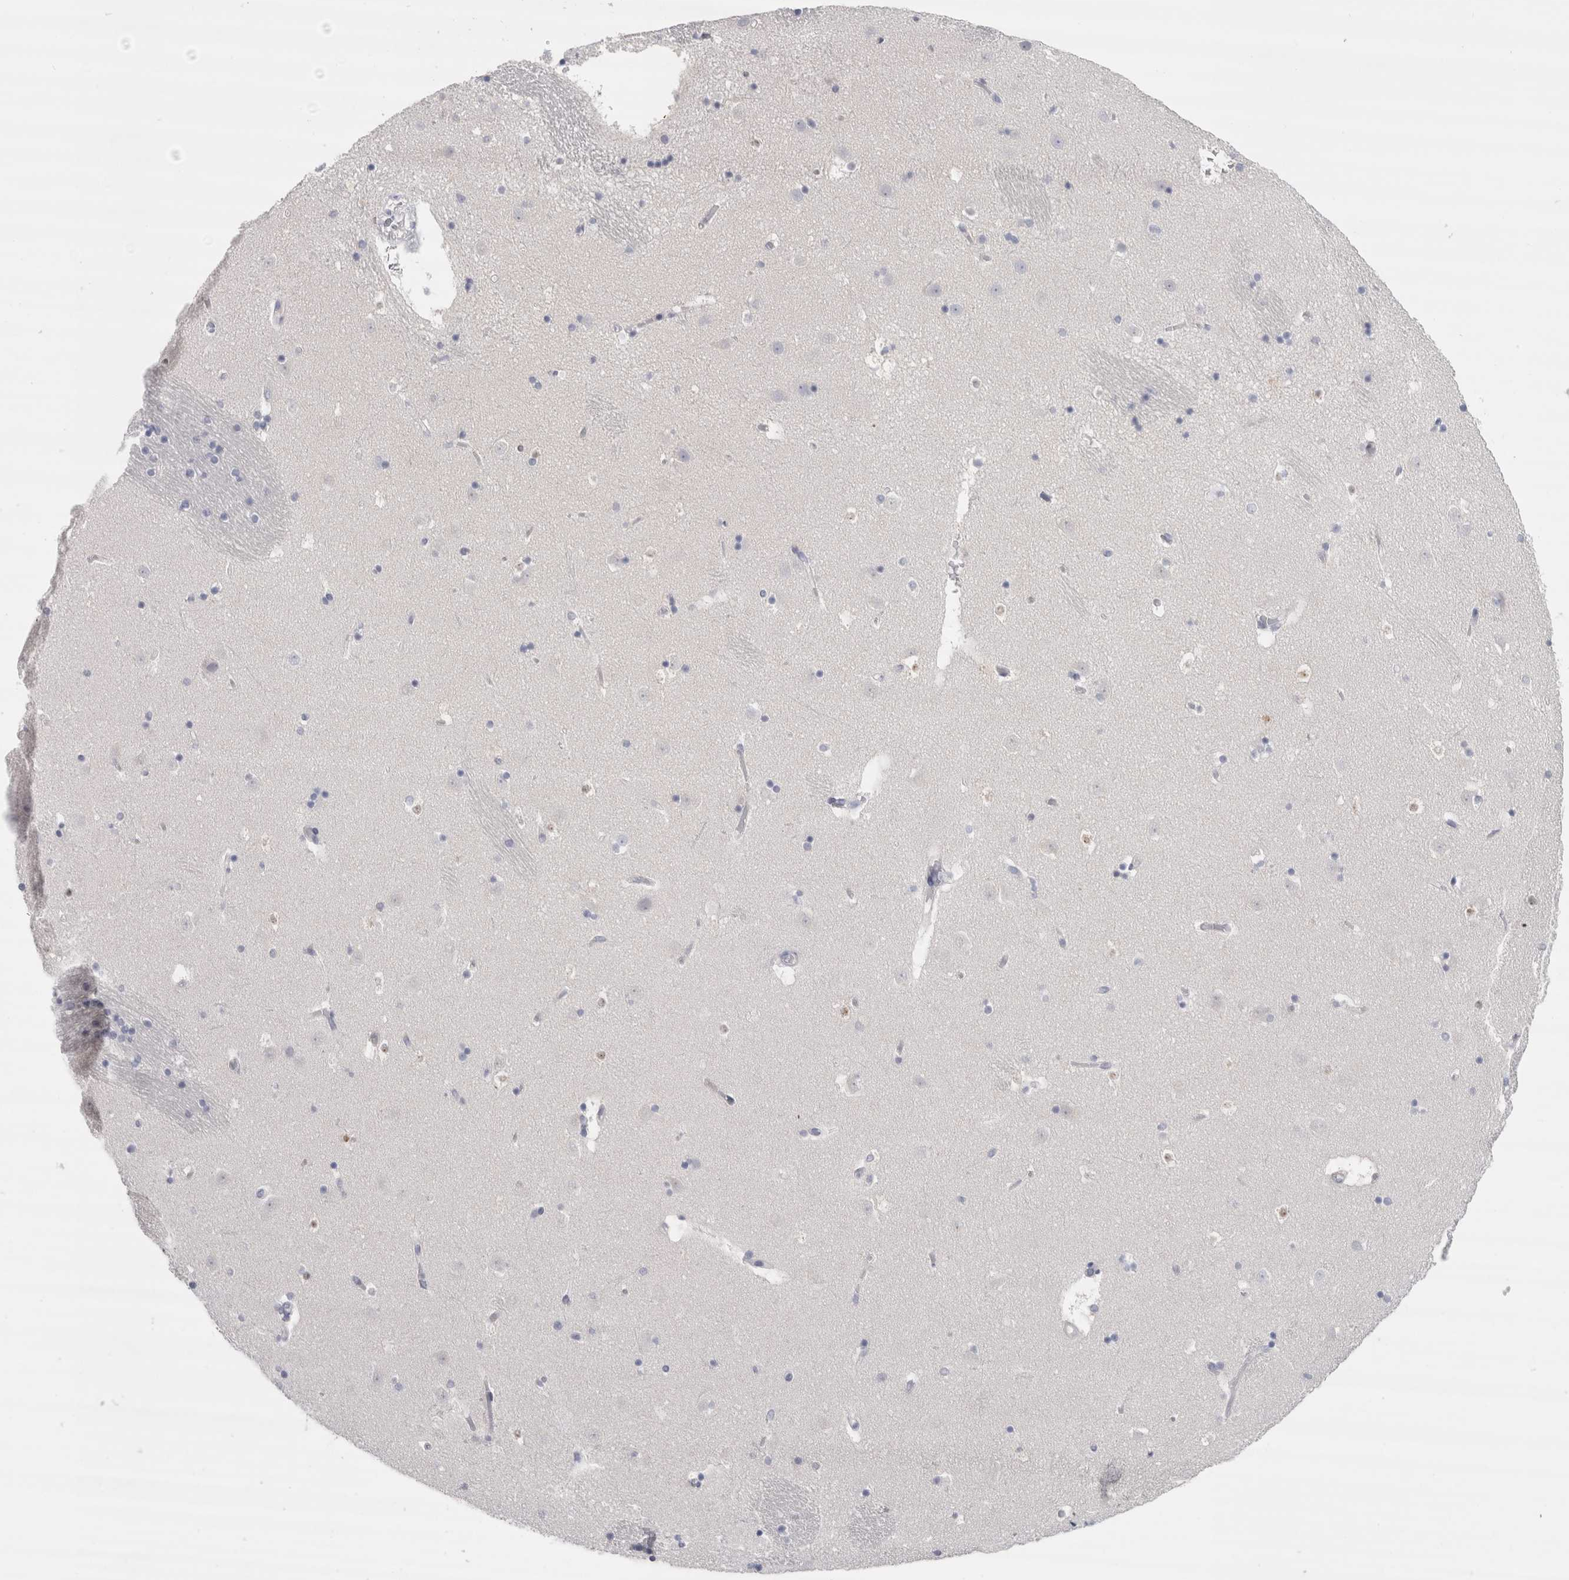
{"staining": {"intensity": "negative", "quantity": "none", "location": "none"}, "tissue": "caudate", "cell_type": "Glial cells", "image_type": "normal", "snomed": [{"axis": "morphology", "description": "Normal tissue, NOS"}, {"axis": "topography", "description": "Lateral ventricle wall"}], "caption": "Immunohistochemistry image of normal human caudate stained for a protein (brown), which displays no expression in glial cells. (DAB immunohistochemistry (IHC), high magnification).", "gene": "CDH17", "patient": {"sex": "male", "age": 45}}